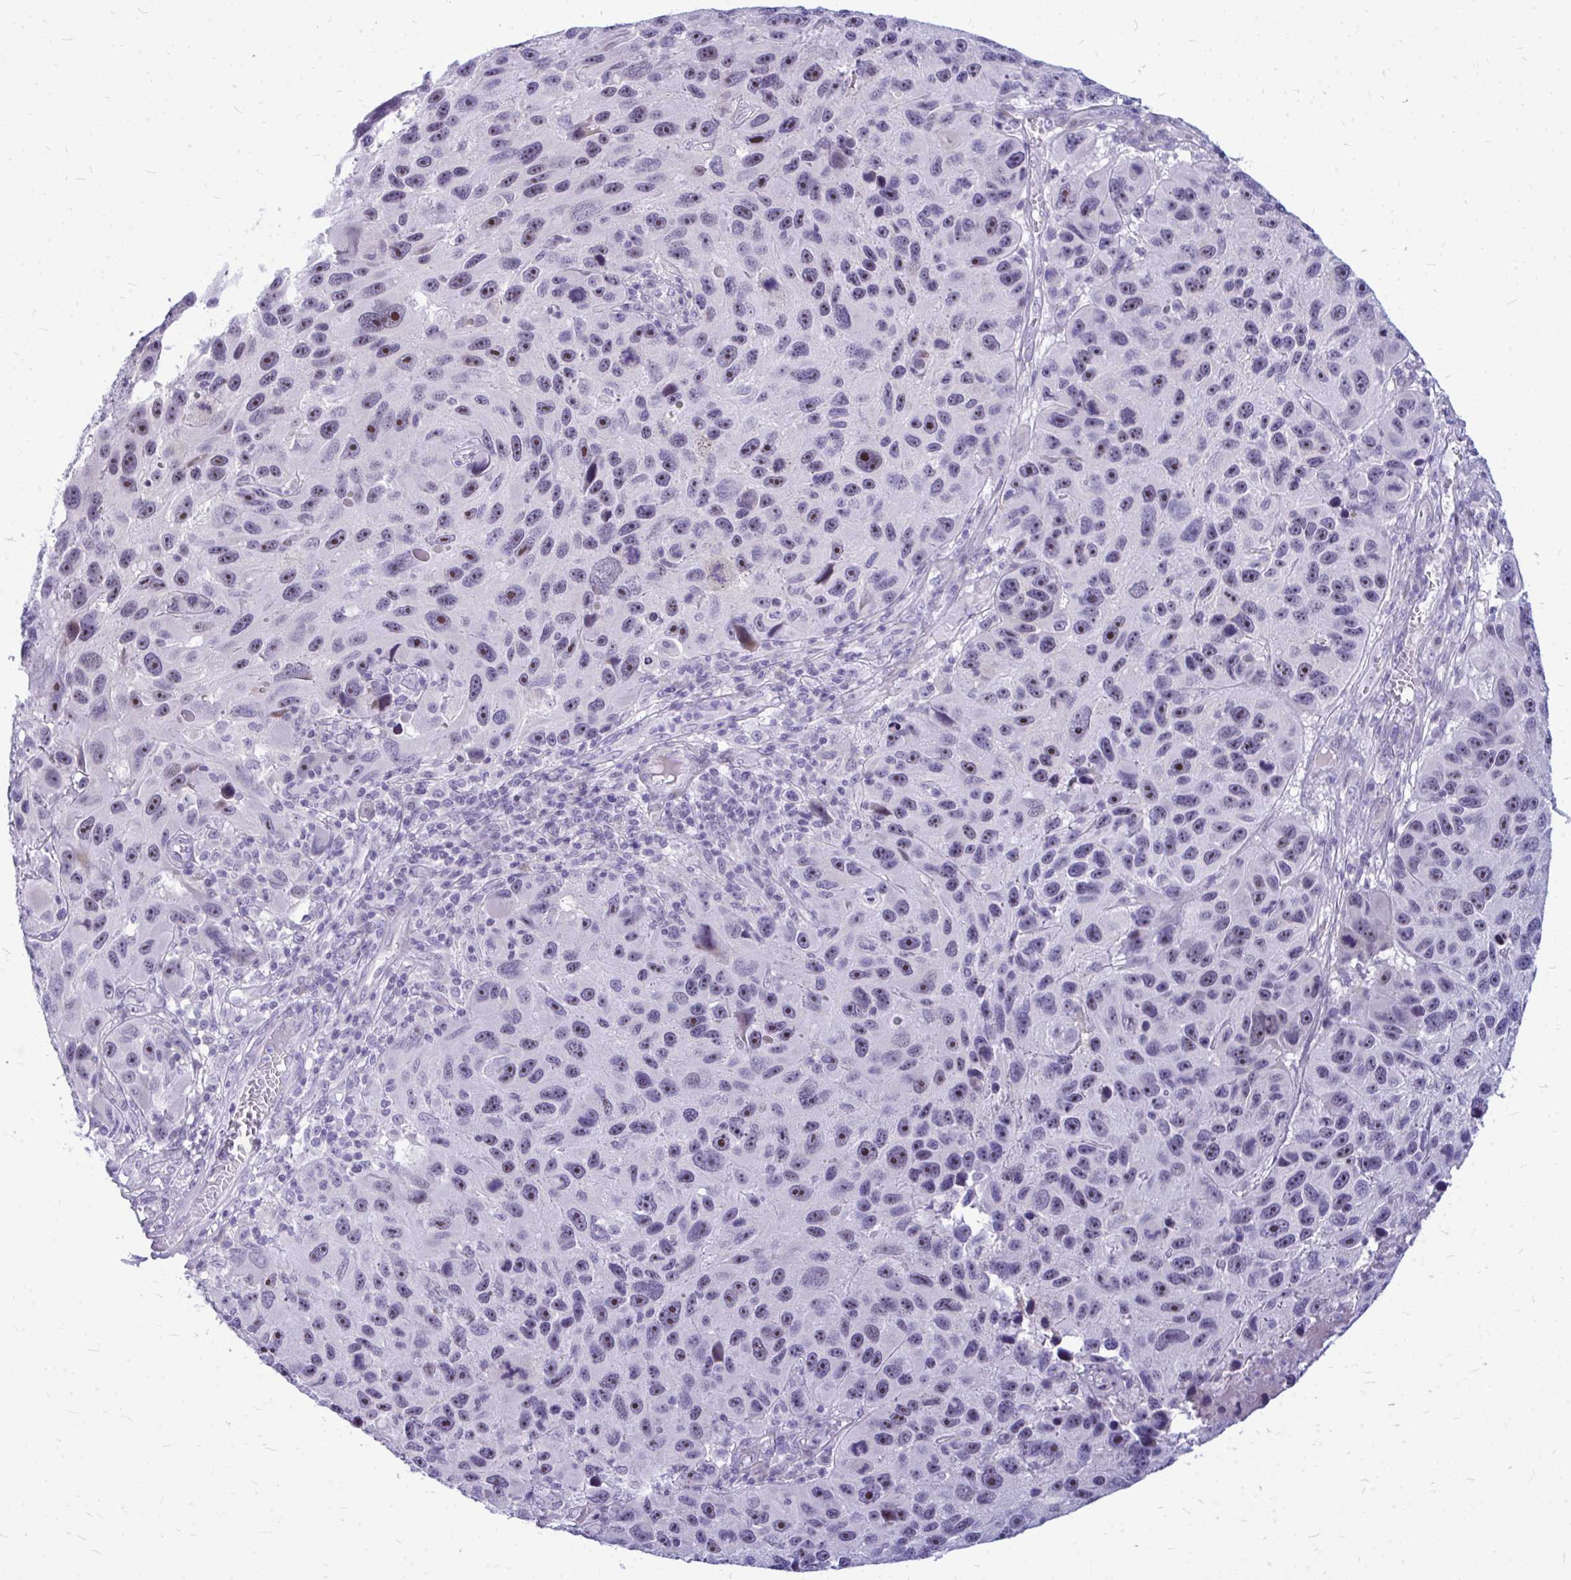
{"staining": {"intensity": "moderate", "quantity": "25%-75%", "location": "nuclear"}, "tissue": "melanoma", "cell_type": "Tumor cells", "image_type": "cancer", "snomed": [{"axis": "morphology", "description": "Malignant melanoma, NOS"}, {"axis": "topography", "description": "Skin"}], "caption": "The immunohistochemical stain highlights moderate nuclear positivity in tumor cells of melanoma tissue.", "gene": "ZSCAN25", "patient": {"sex": "male", "age": 53}}